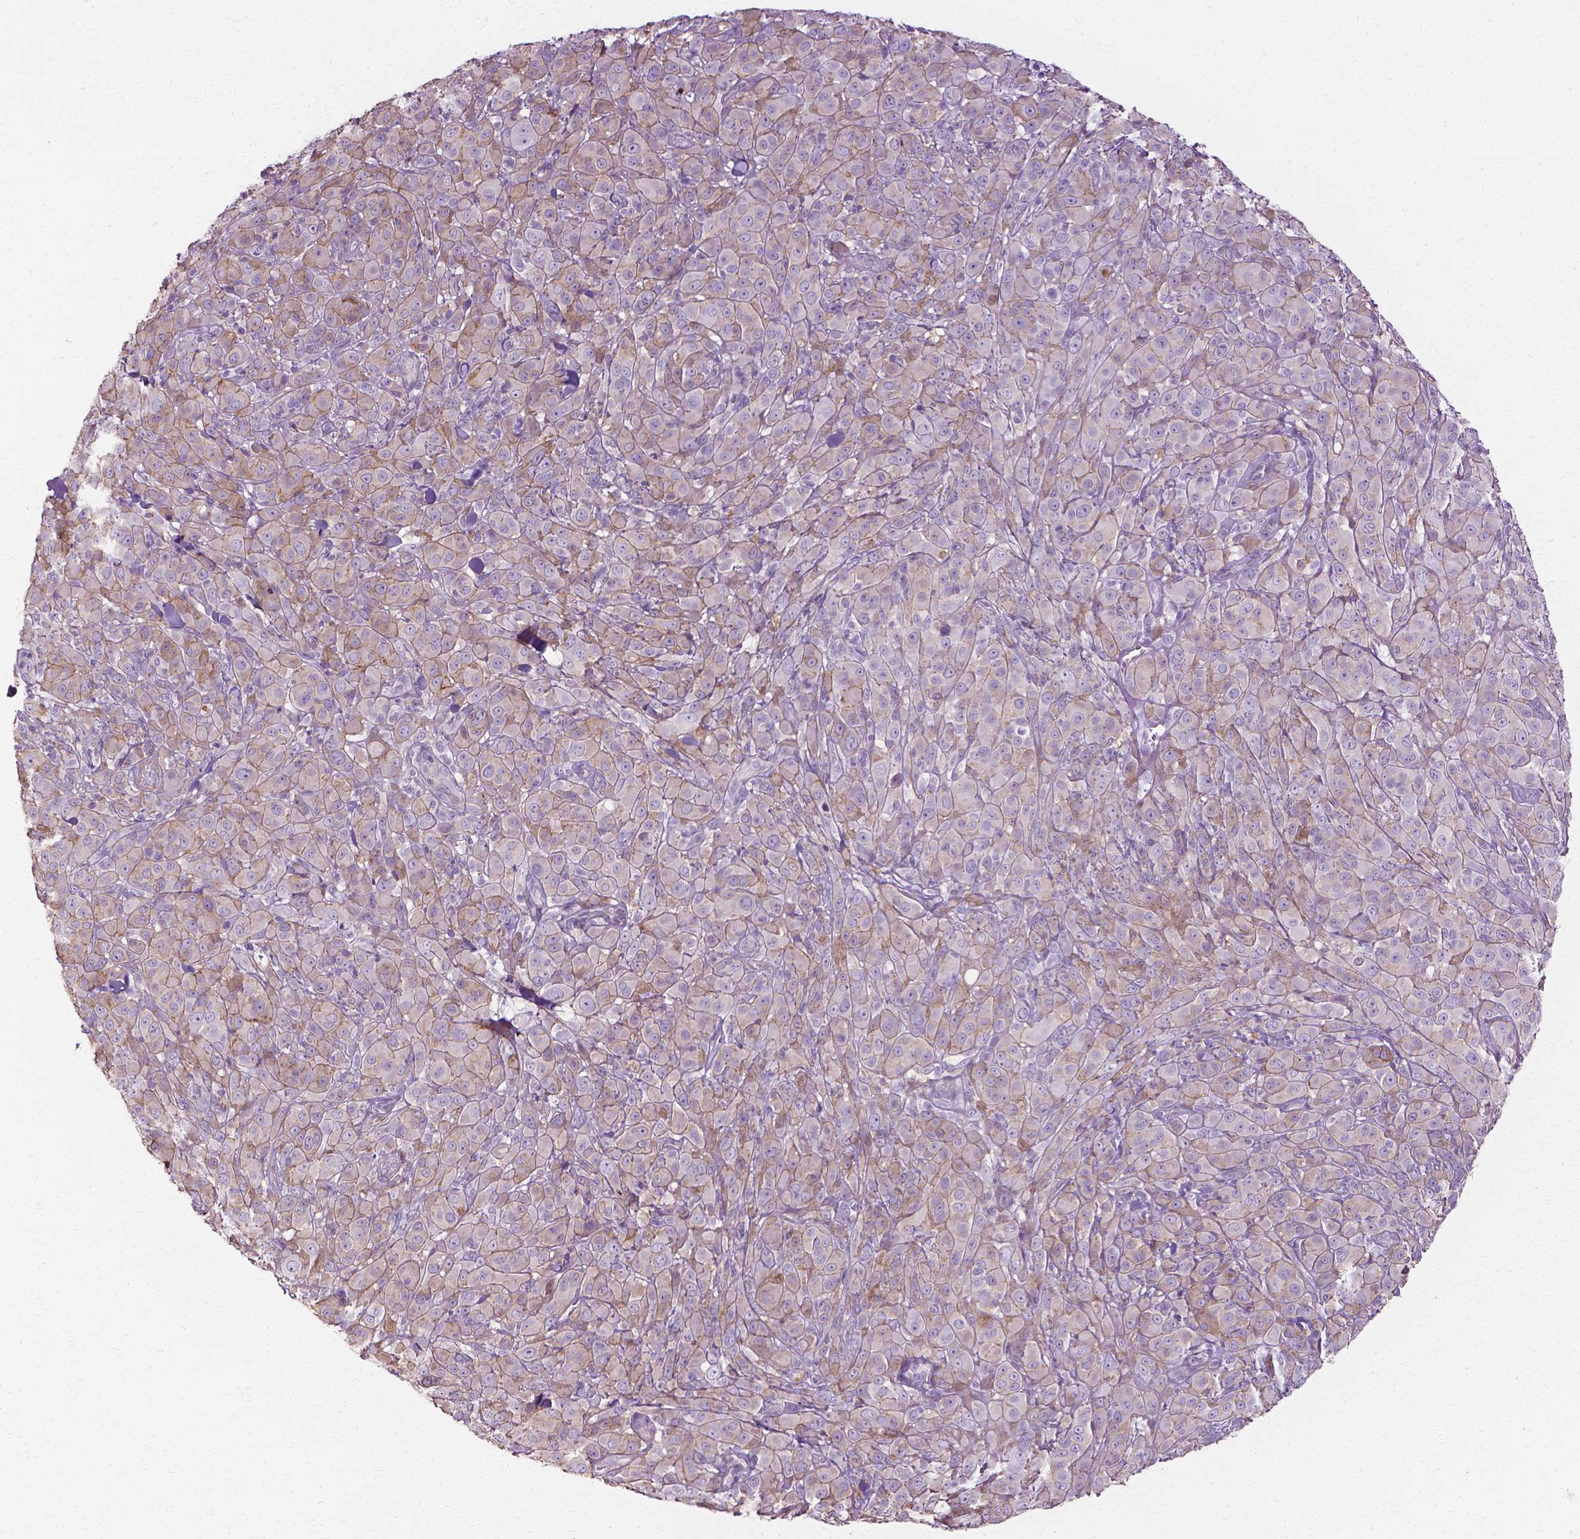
{"staining": {"intensity": "weak", "quantity": "<25%", "location": "cytoplasmic/membranous"}, "tissue": "melanoma", "cell_type": "Tumor cells", "image_type": "cancer", "snomed": [{"axis": "morphology", "description": "Malignant melanoma, NOS"}, {"axis": "topography", "description": "Skin"}], "caption": "A photomicrograph of human malignant melanoma is negative for staining in tumor cells.", "gene": "CFAP157", "patient": {"sex": "female", "age": 87}}